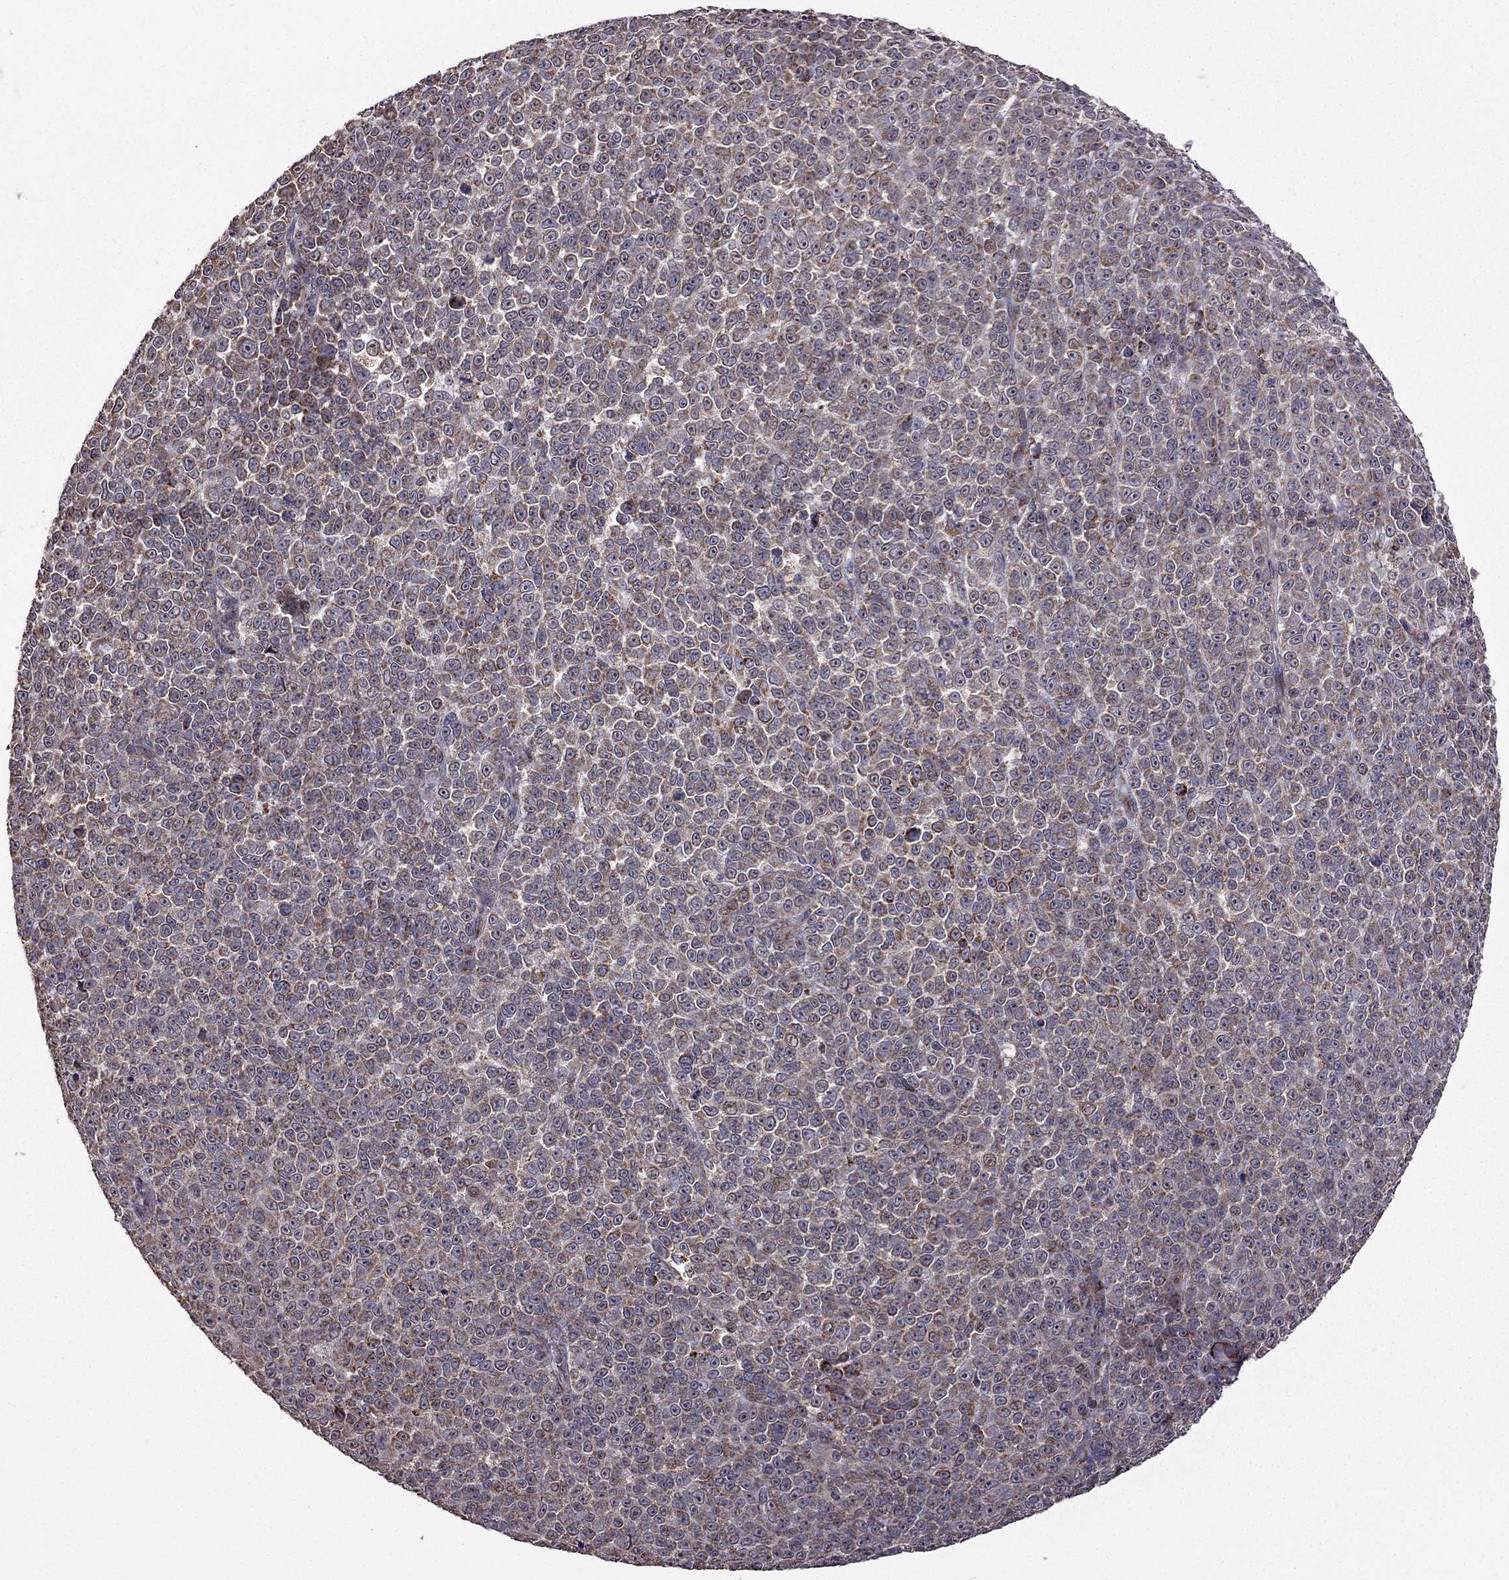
{"staining": {"intensity": "moderate", "quantity": ">75%", "location": "cytoplasmic/membranous"}, "tissue": "melanoma", "cell_type": "Tumor cells", "image_type": "cancer", "snomed": [{"axis": "morphology", "description": "Malignant melanoma, NOS"}, {"axis": "topography", "description": "Skin"}], "caption": "Melanoma stained with DAB IHC demonstrates medium levels of moderate cytoplasmic/membranous staining in approximately >75% of tumor cells. Immunohistochemistry (ihc) stains the protein in brown and the nuclei are stained blue.", "gene": "TAB2", "patient": {"sex": "female", "age": 95}}